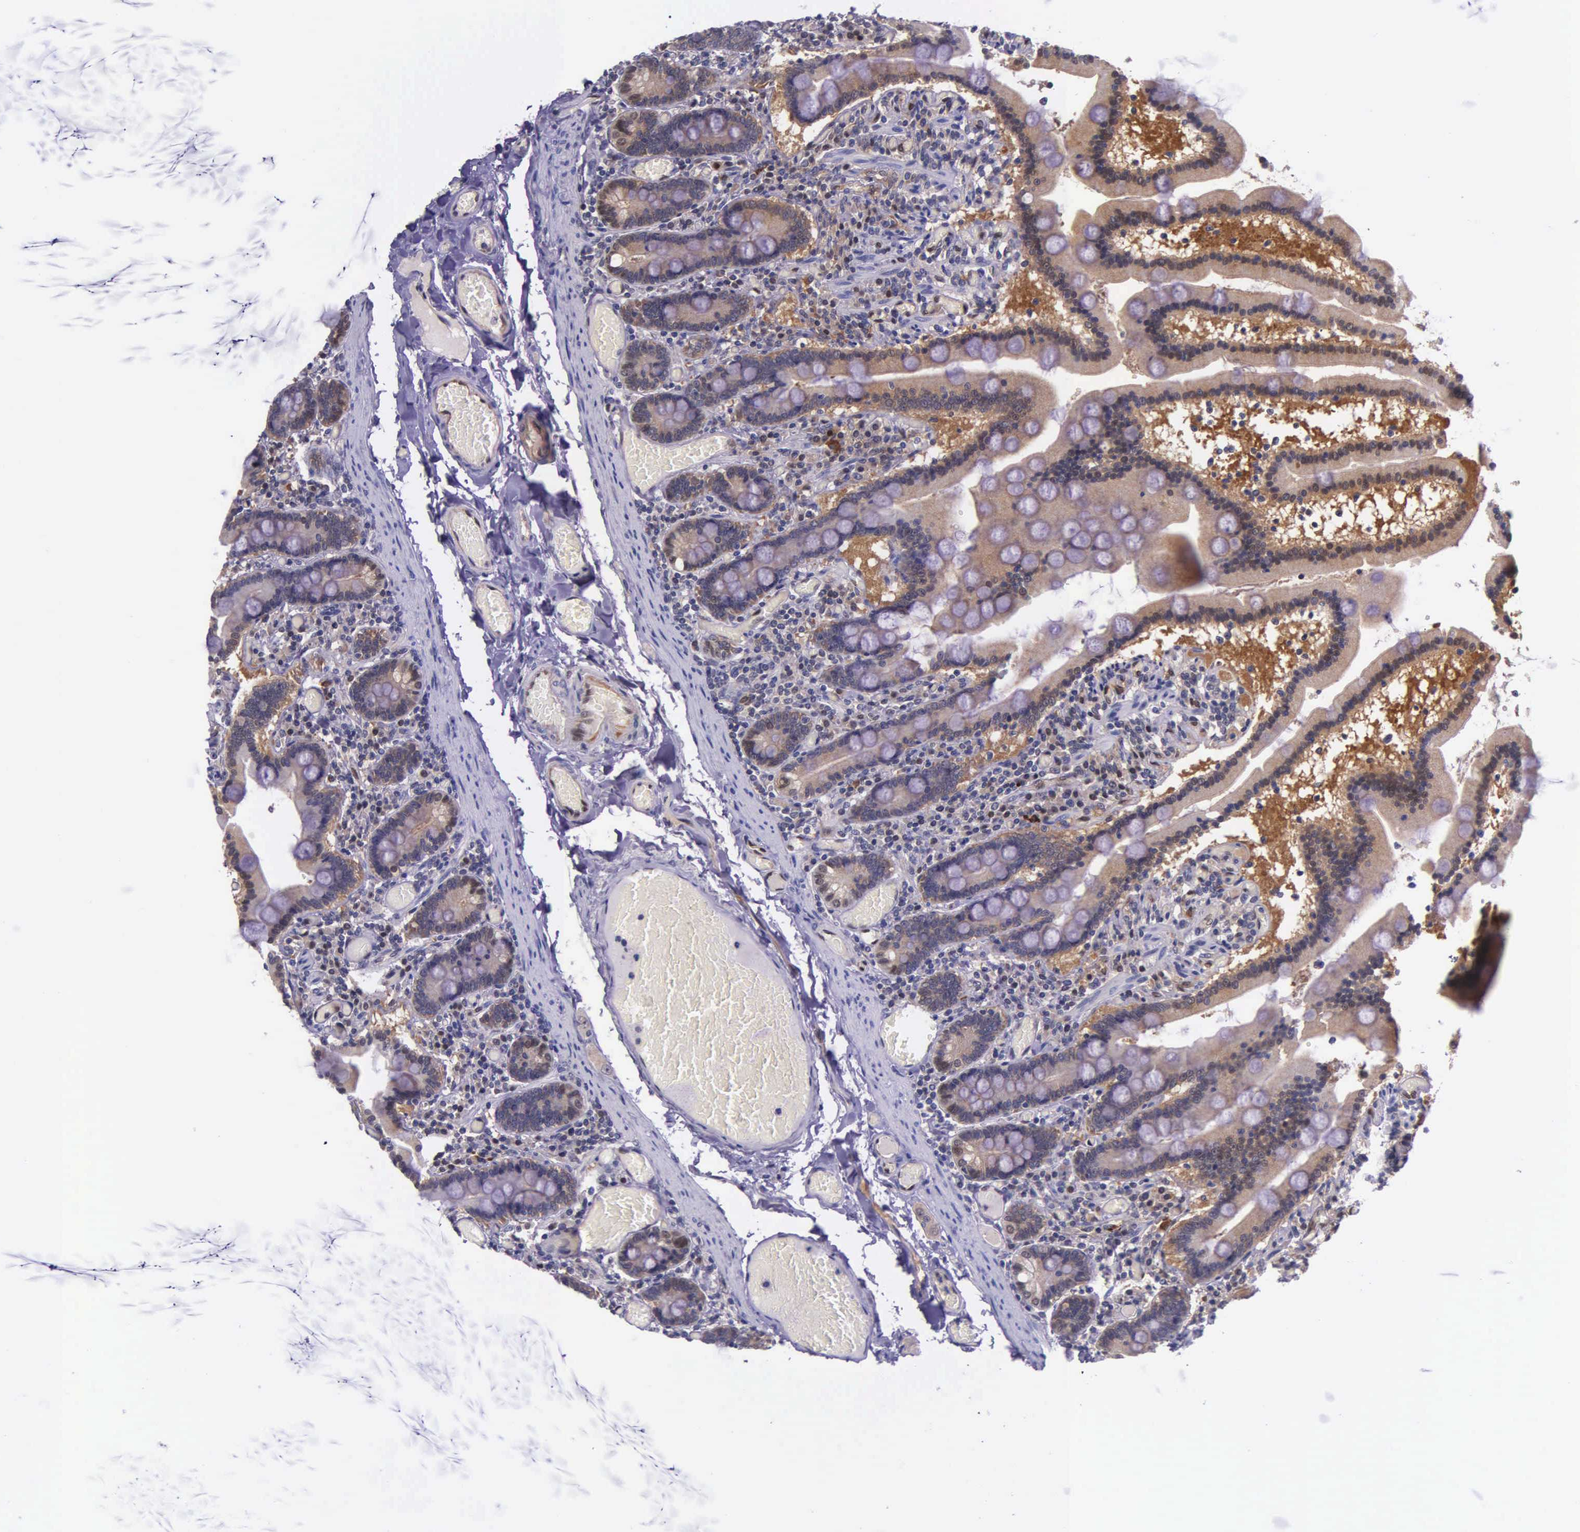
{"staining": {"intensity": "weak", "quantity": ">75%", "location": "cytoplasmic/membranous"}, "tissue": "small intestine", "cell_type": "Glandular cells", "image_type": "normal", "snomed": [{"axis": "morphology", "description": "Normal tissue, NOS"}, {"axis": "topography", "description": "Small intestine"}], "caption": "Brown immunohistochemical staining in normal small intestine demonstrates weak cytoplasmic/membranous positivity in approximately >75% of glandular cells. The staining was performed using DAB (3,3'-diaminobenzidine) to visualize the protein expression in brown, while the nuclei were stained in blue with hematoxylin (Magnification: 20x).", "gene": "GMPR2", "patient": {"sex": "male", "age": 59}}